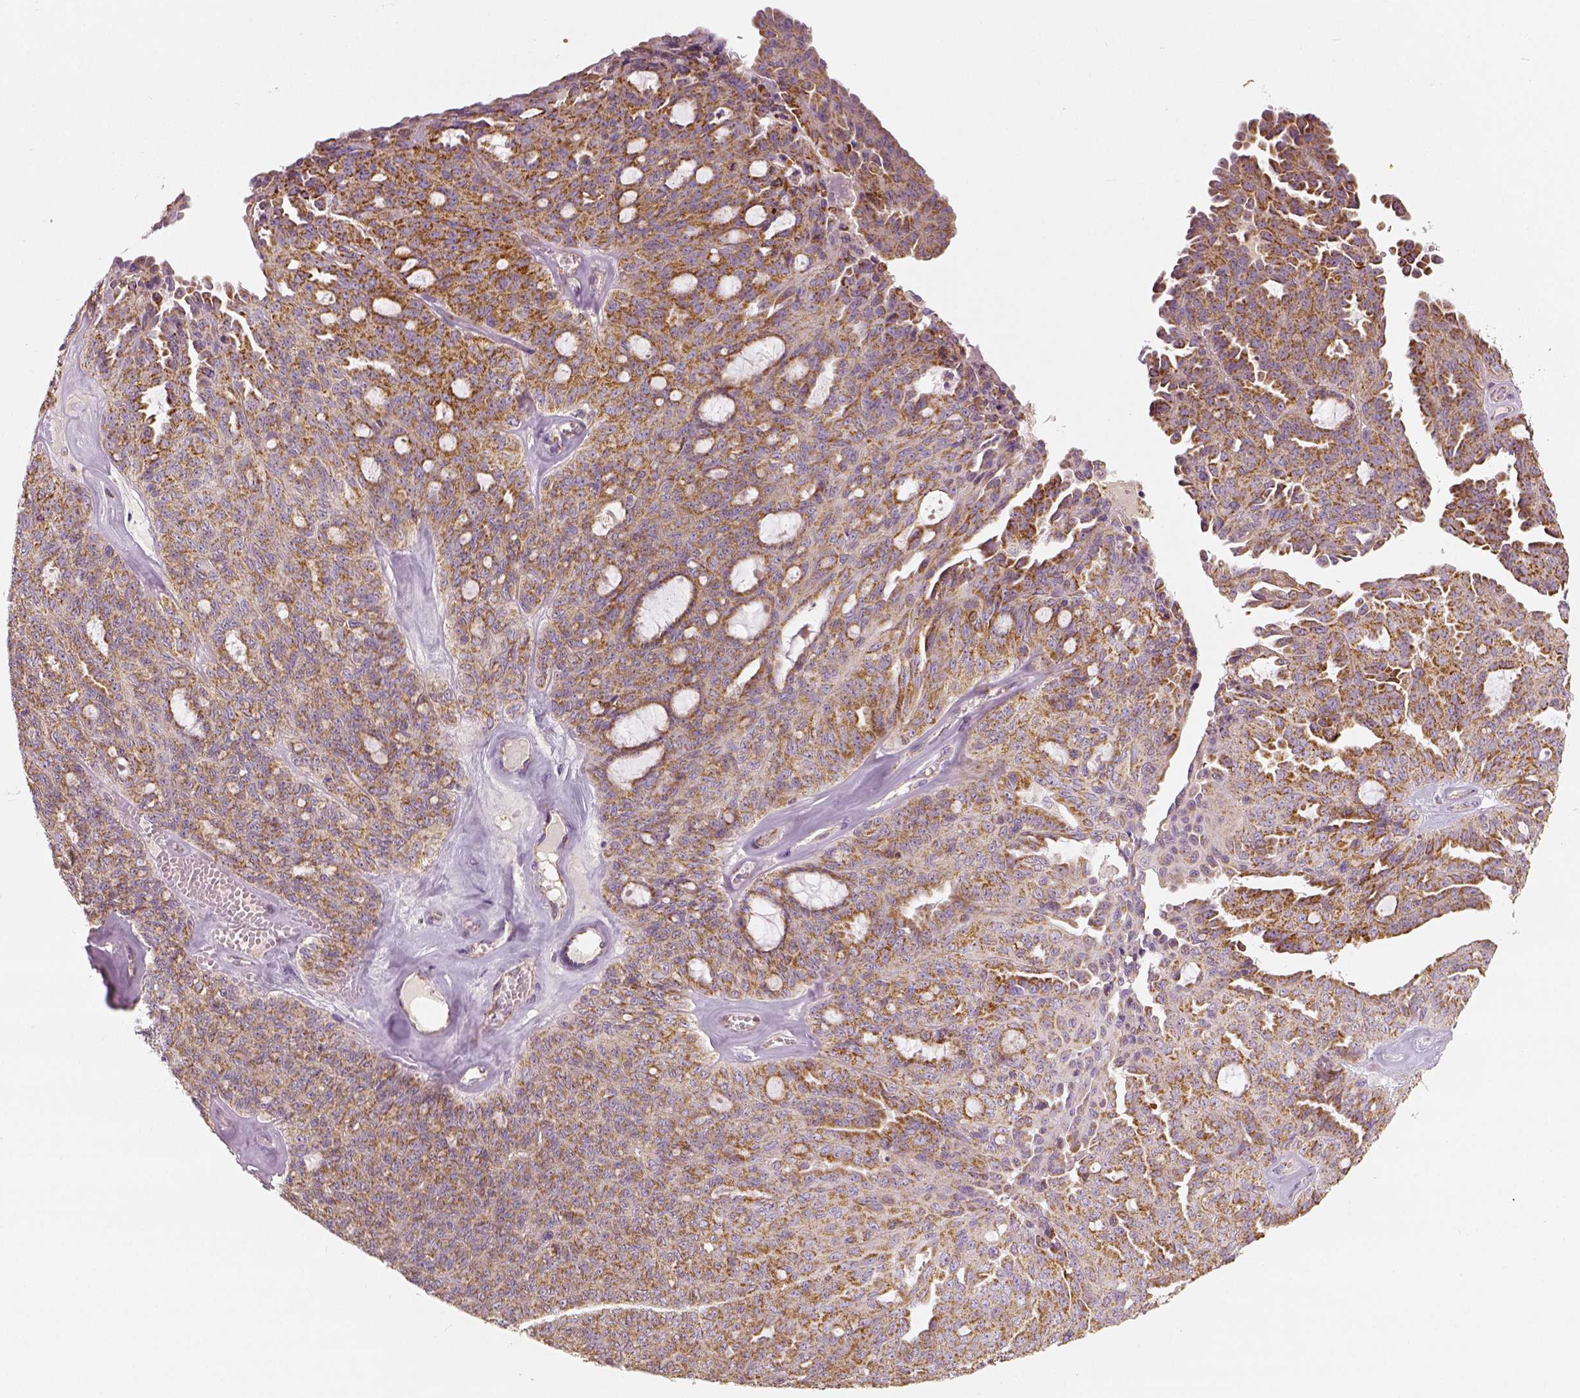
{"staining": {"intensity": "moderate", "quantity": ">75%", "location": "cytoplasmic/membranous"}, "tissue": "ovarian cancer", "cell_type": "Tumor cells", "image_type": "cancer", "snomed": [{"axis": "morphology", "description": "Cystadenocarcinoma, serous, NOS"}, {"axis": "topography", "description": "Ovary"}], "caption": "Ovarian cancer (serous cystadenocarcinoma) stained with a brown dye displays moderate cytoplasmic/membranous positive staining in approximately >75% of tumor cells.", "gene": "PGAM5", "patient": {"sex": "female", "age": 71}}